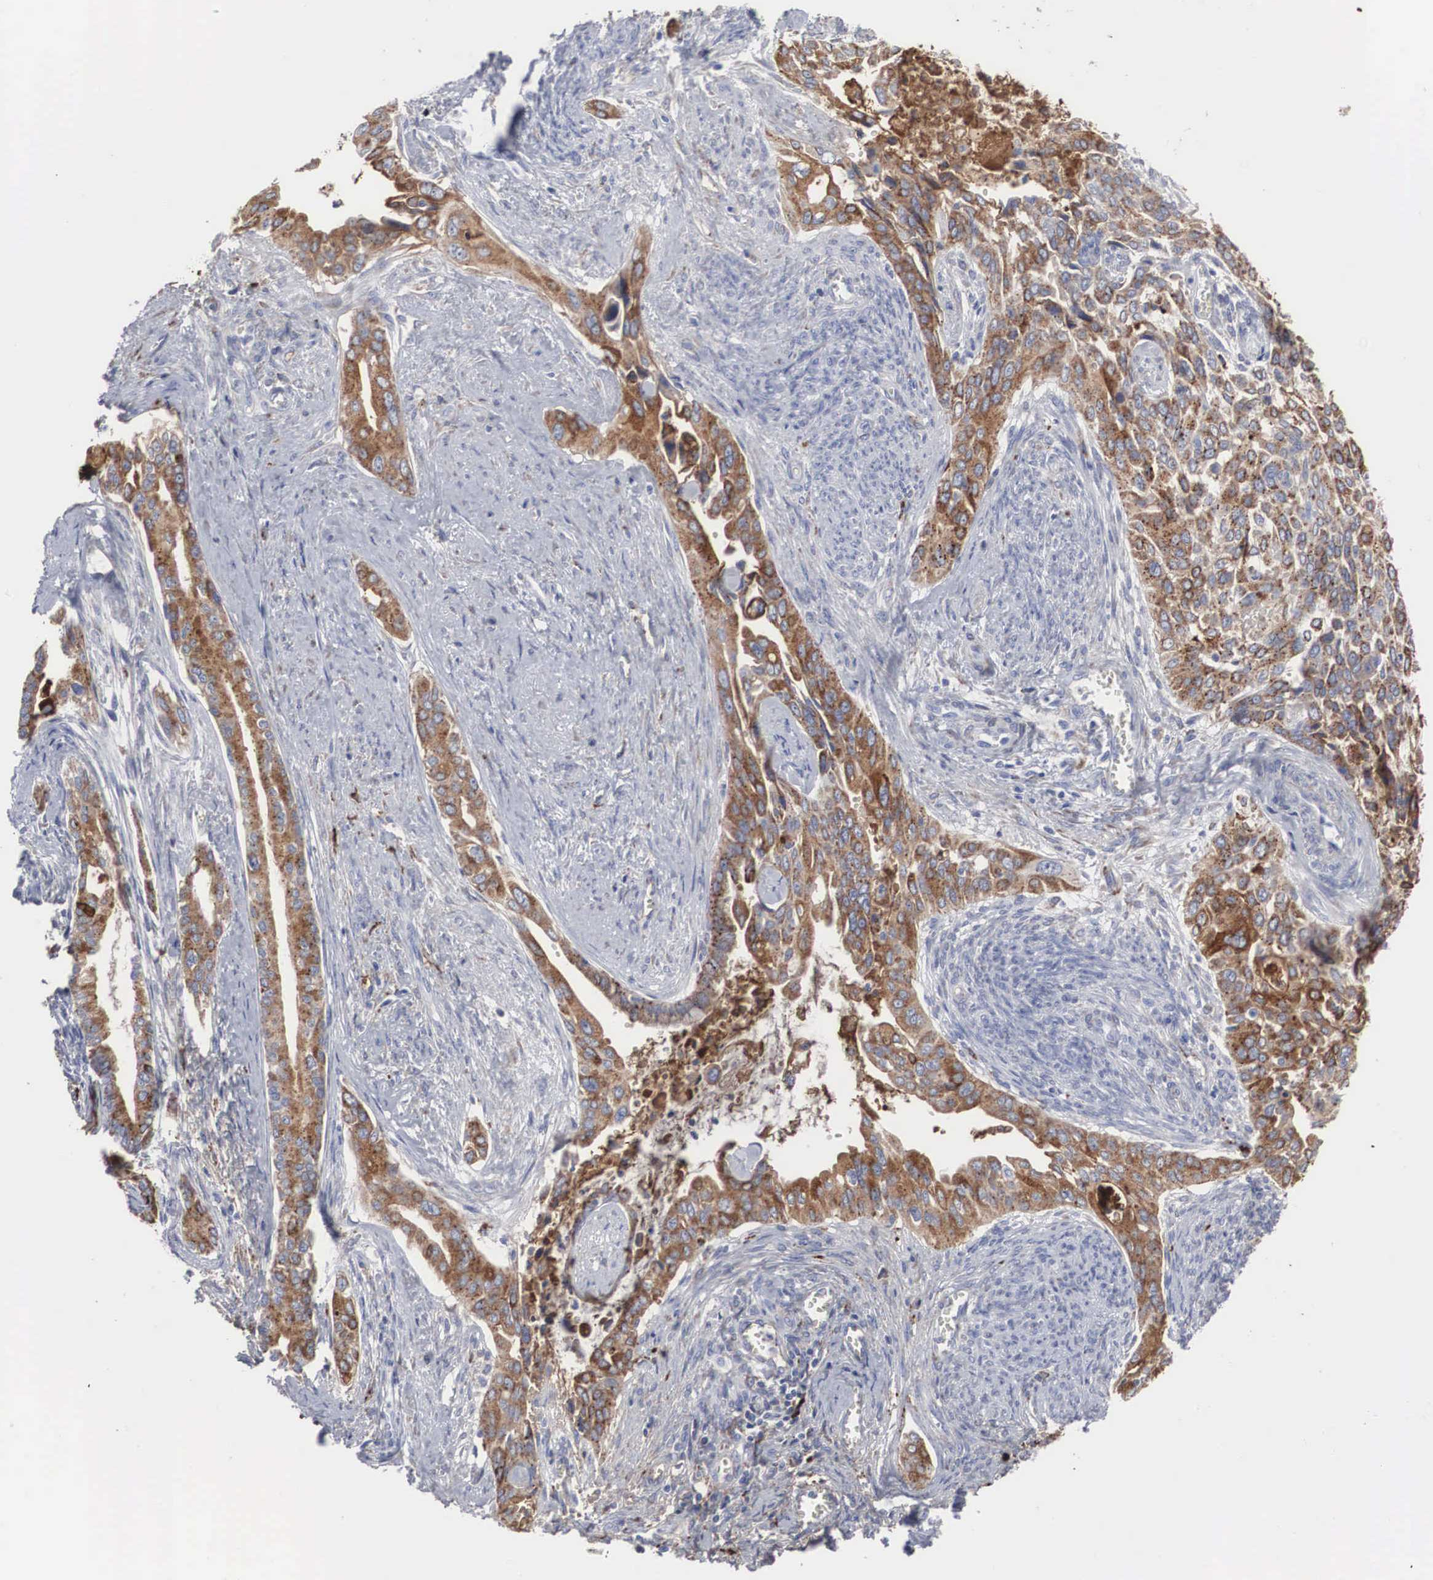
{"staining": {"intensity": "moderate", "quantity": "25%-75%", "location": "cytoplasmic/membranous"}, "tissue": "cervical cancer", "cell_type": "Tumor cells", "image_type": "cancer", "snomed": [{"axis": "morphology", "description": "Squamous cell carcinoma, NOS"}, {"axis": "topography", "description": "Cervix"}], "caption": "An image showing moderate cytoplasmic/membranous expression in about 25%-75% of tumor cells in squamous cell carcinoma (cervical), as visualized by brown immunohistochemical staining.", "gene": "LGALS3BP", "patient": {"sex": "female", "age": 34}}